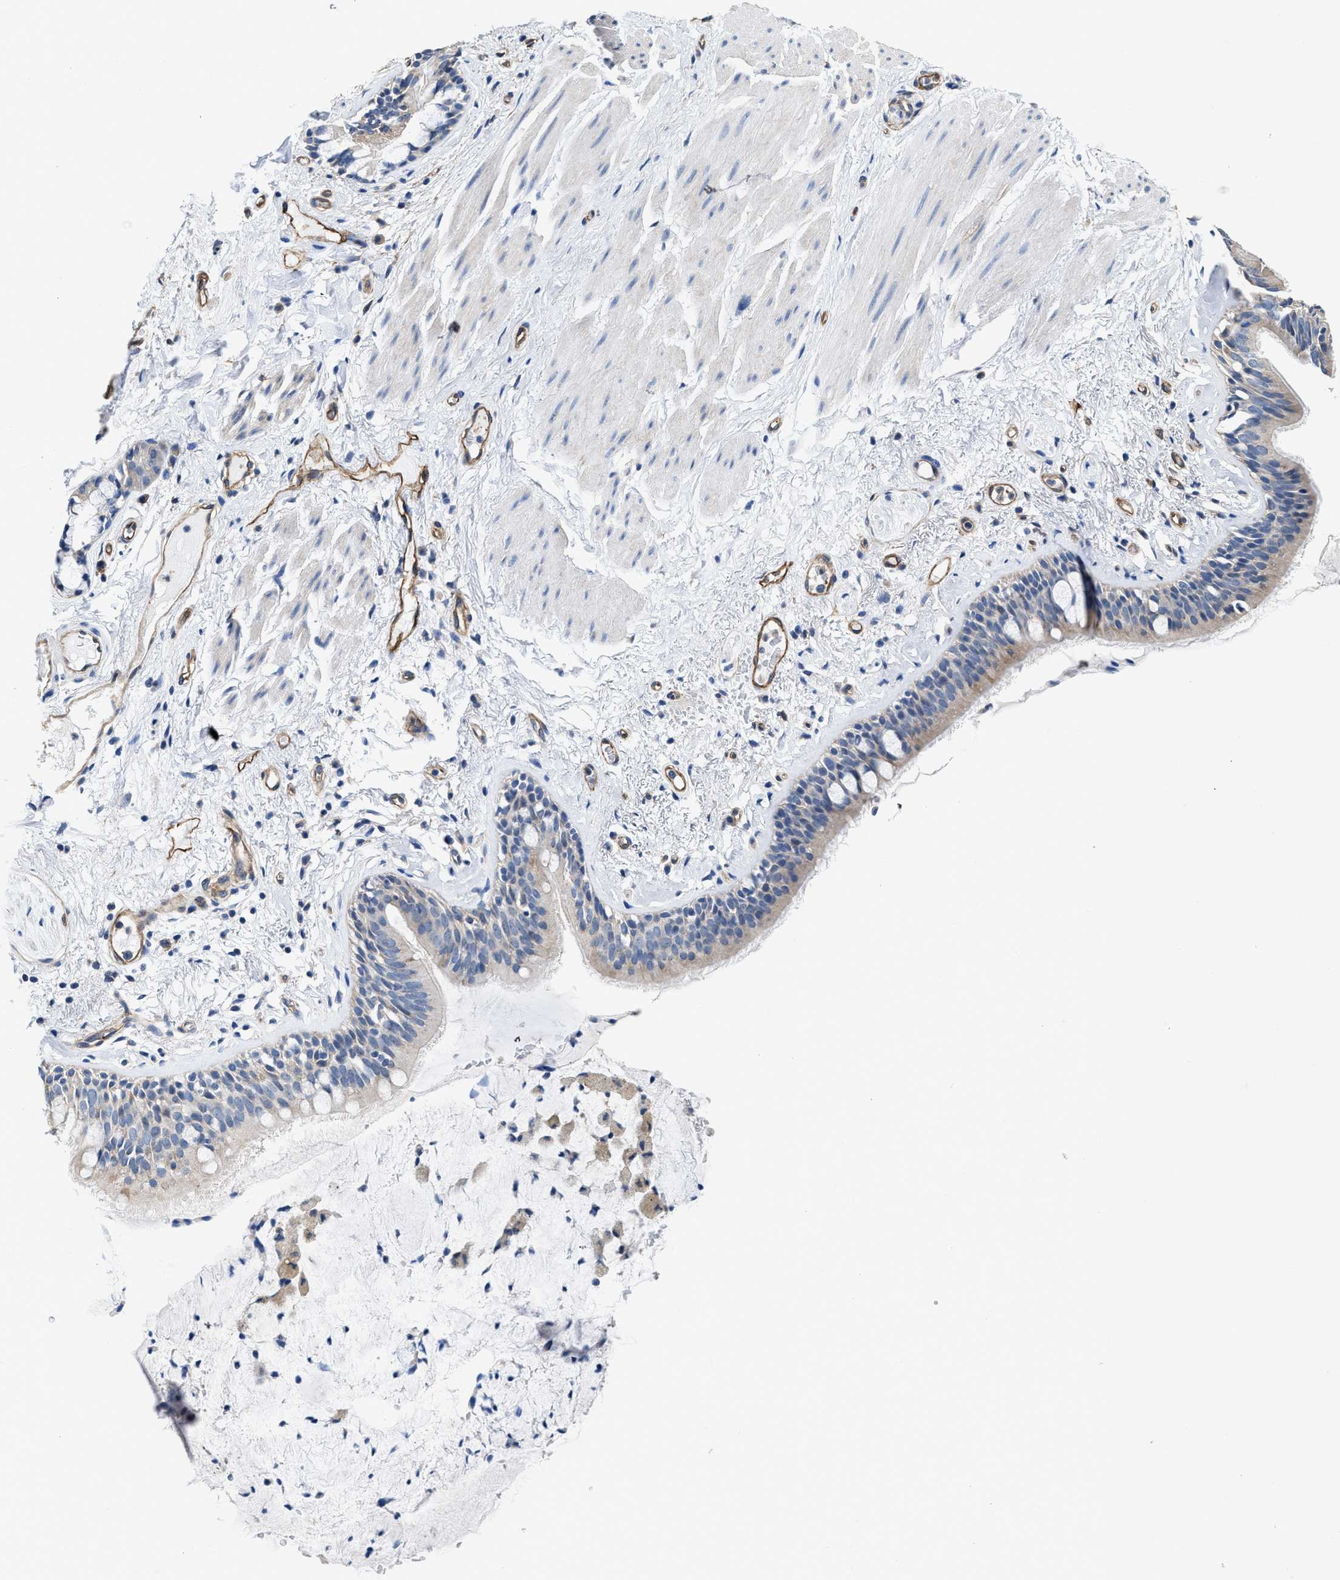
{"staining": {"intensity": "weak", "quantity": ">75%", "location": "cytoplasmic/membranous"}, "tissue": "bronchus", "cell_type": "Respiratory epithelial cells", "image_type": "normal", "snomed": [{"axis": "morphology", "description": "Normal tissue, NOS"}, {"axis": "topography", "description": "Cartilage tissue"}], "caption": "This histopathology image displays normal bronchus stained with IHC to label a protein in brown. The cytoplasmic/membranous of respiratory epithelial cells show weak positivity for the protein. Nuclei are counter-stained blue.", "gene": "C22orf42", "patient": {"sex": "female", "age": 63}}